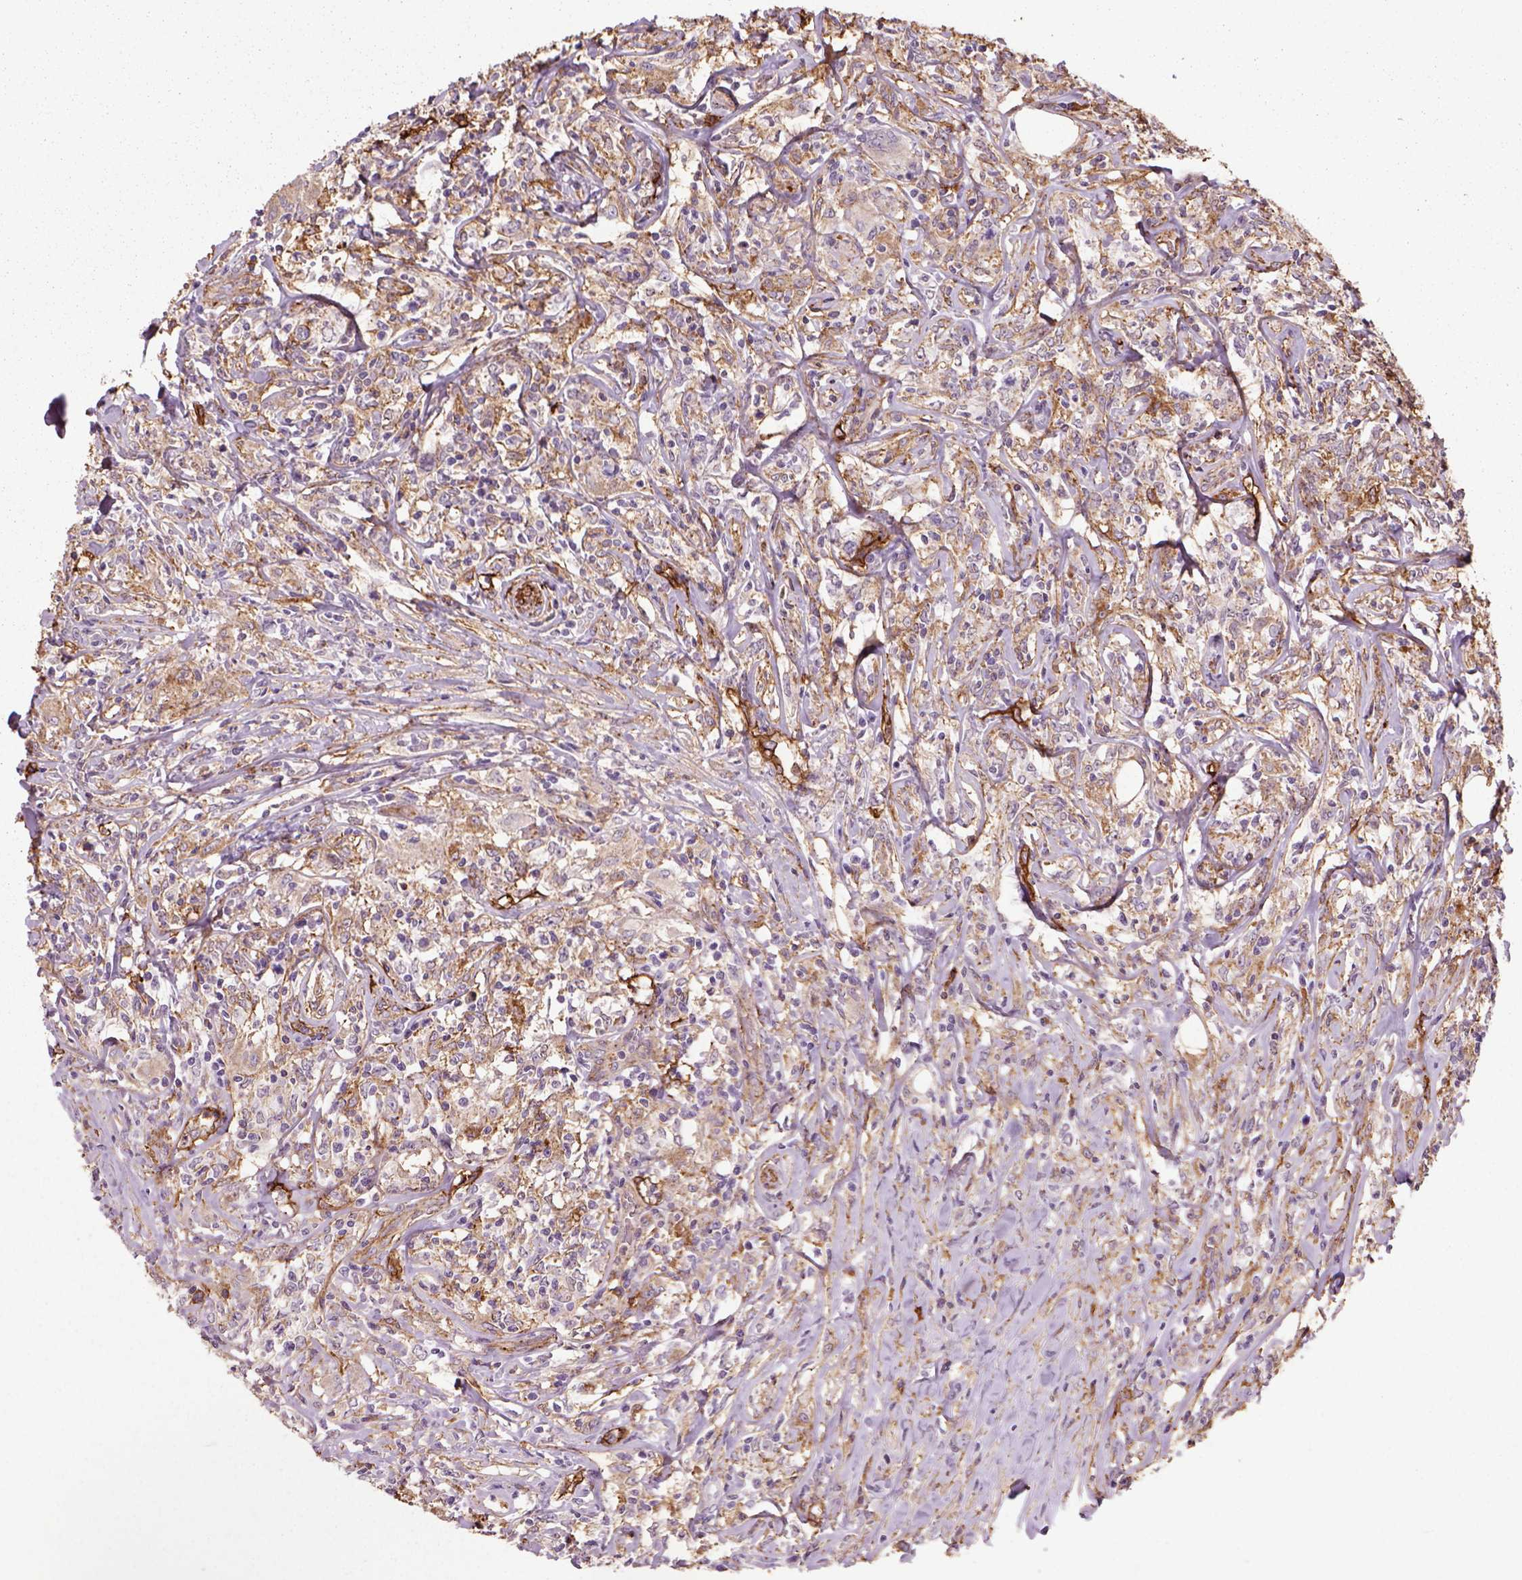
{"staining": {"intensity": "weak", "quantity": ">75%", "location": "cytoplasmic/membranous"}, "tissue": "lymphoma", "cell_type": "Tumor cells", "image_type": "cancer", "snomed": [{"axis": "morphology", "description": "Malignant lymphoma, non-Hodgkin's type, High grade"}, {"axis": "topography", "description": "Lymph node"}], "caption": "This is an image of immunohistochemistry staining of lymphoma, which shows weak staining in the cytoplasmic/membranous of tumor cells.", "gene": "MARCKS", "patient": {"sex": "female", "age": 84}}